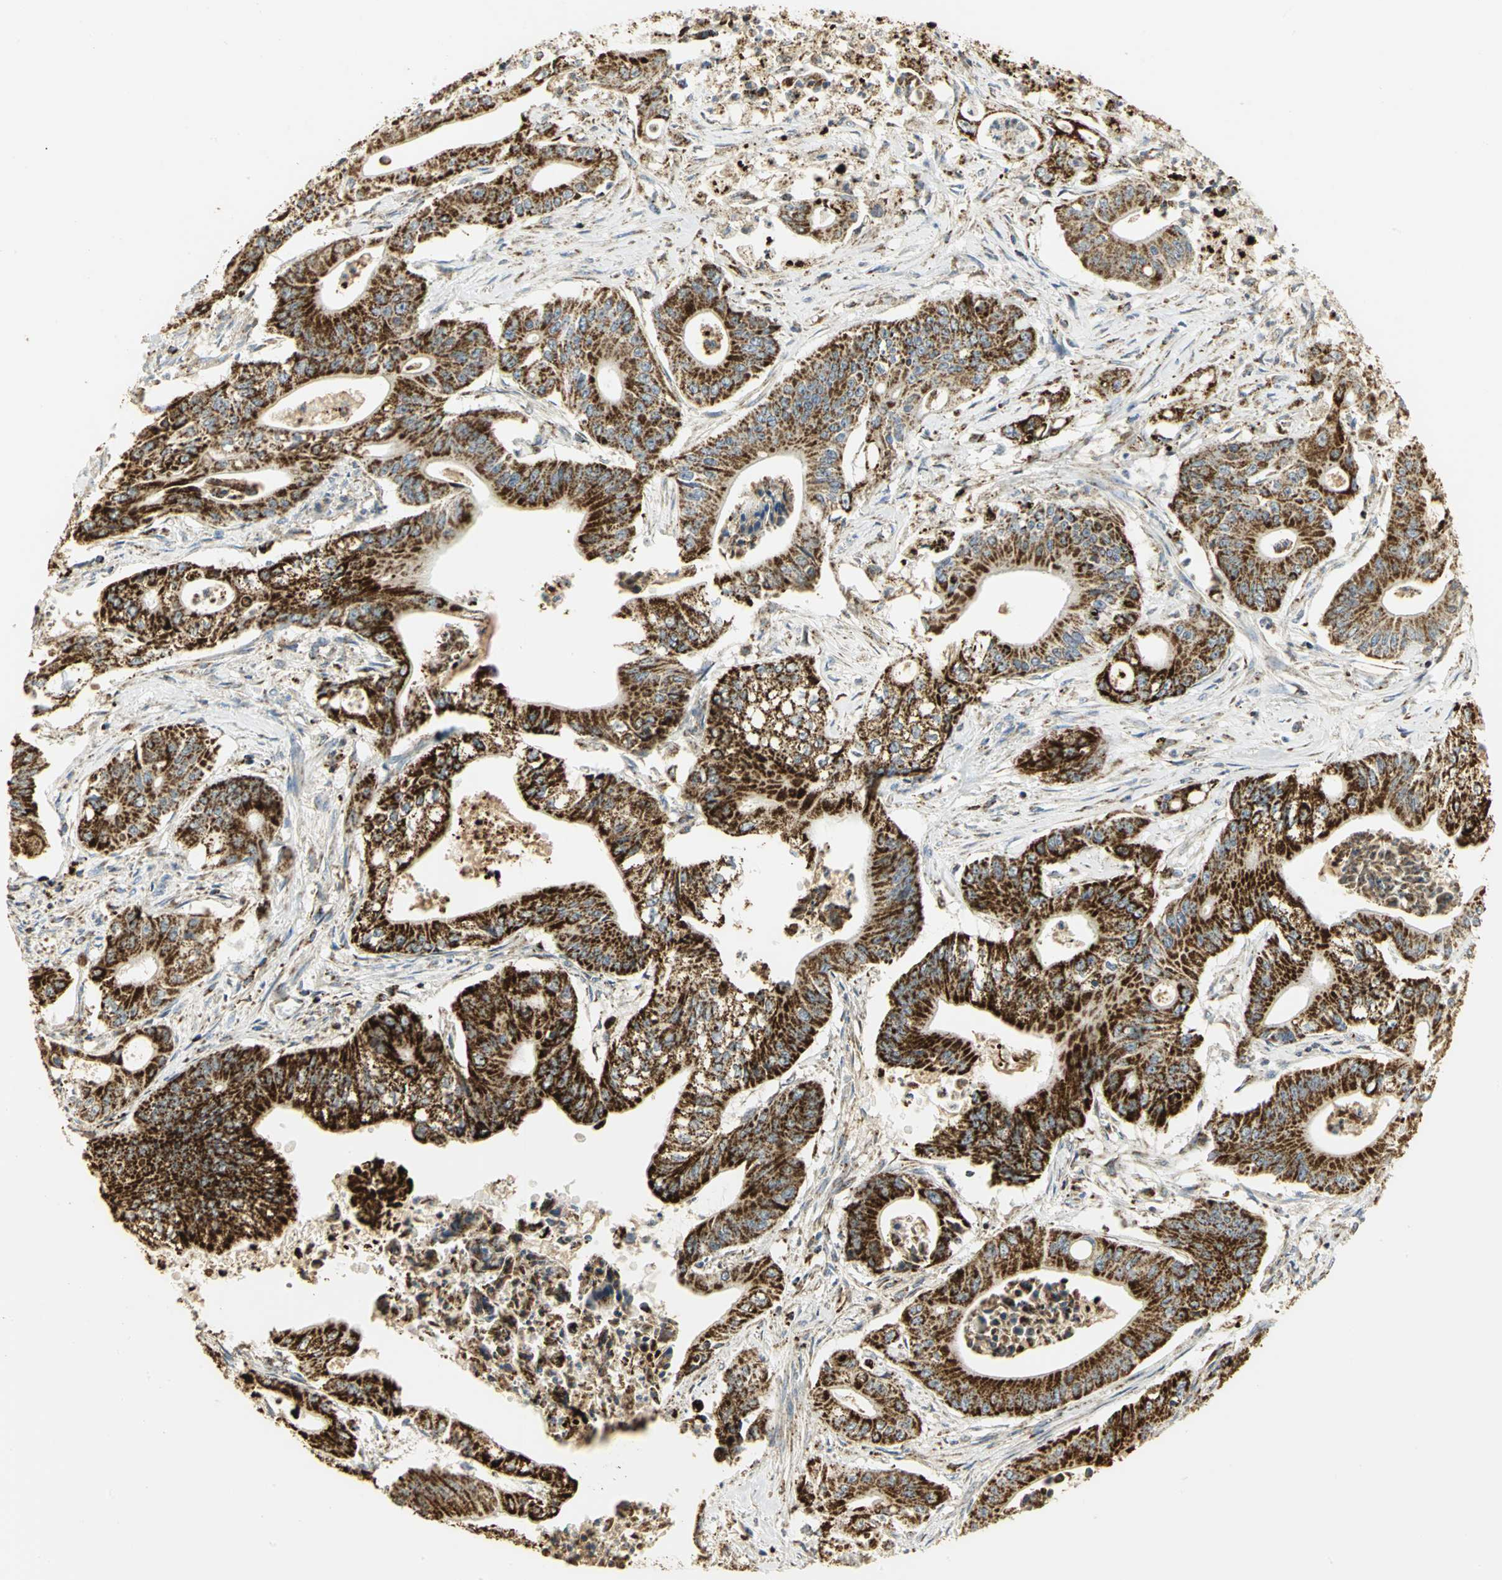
{"staining": {"intensity": "strong", "quantity": ">75%", "location": "cytoplasmic/membranous"}, "tissue": "pancreatic cancer", "cell_type": "Tumor cells", "image_type": "cancer", "snomed": [{"axis": "morphology", "description": "Normal tissue, NOS"}, {"axis": "topography", "description": "Lymph node"}], "caption": "An image of pancreatic cancer stained for a protein displays strong cytoplasmic/membranous brown staining in tumor cells.", "gene": "VDAC1", "patient": {"sex": "male", "age": 62}}